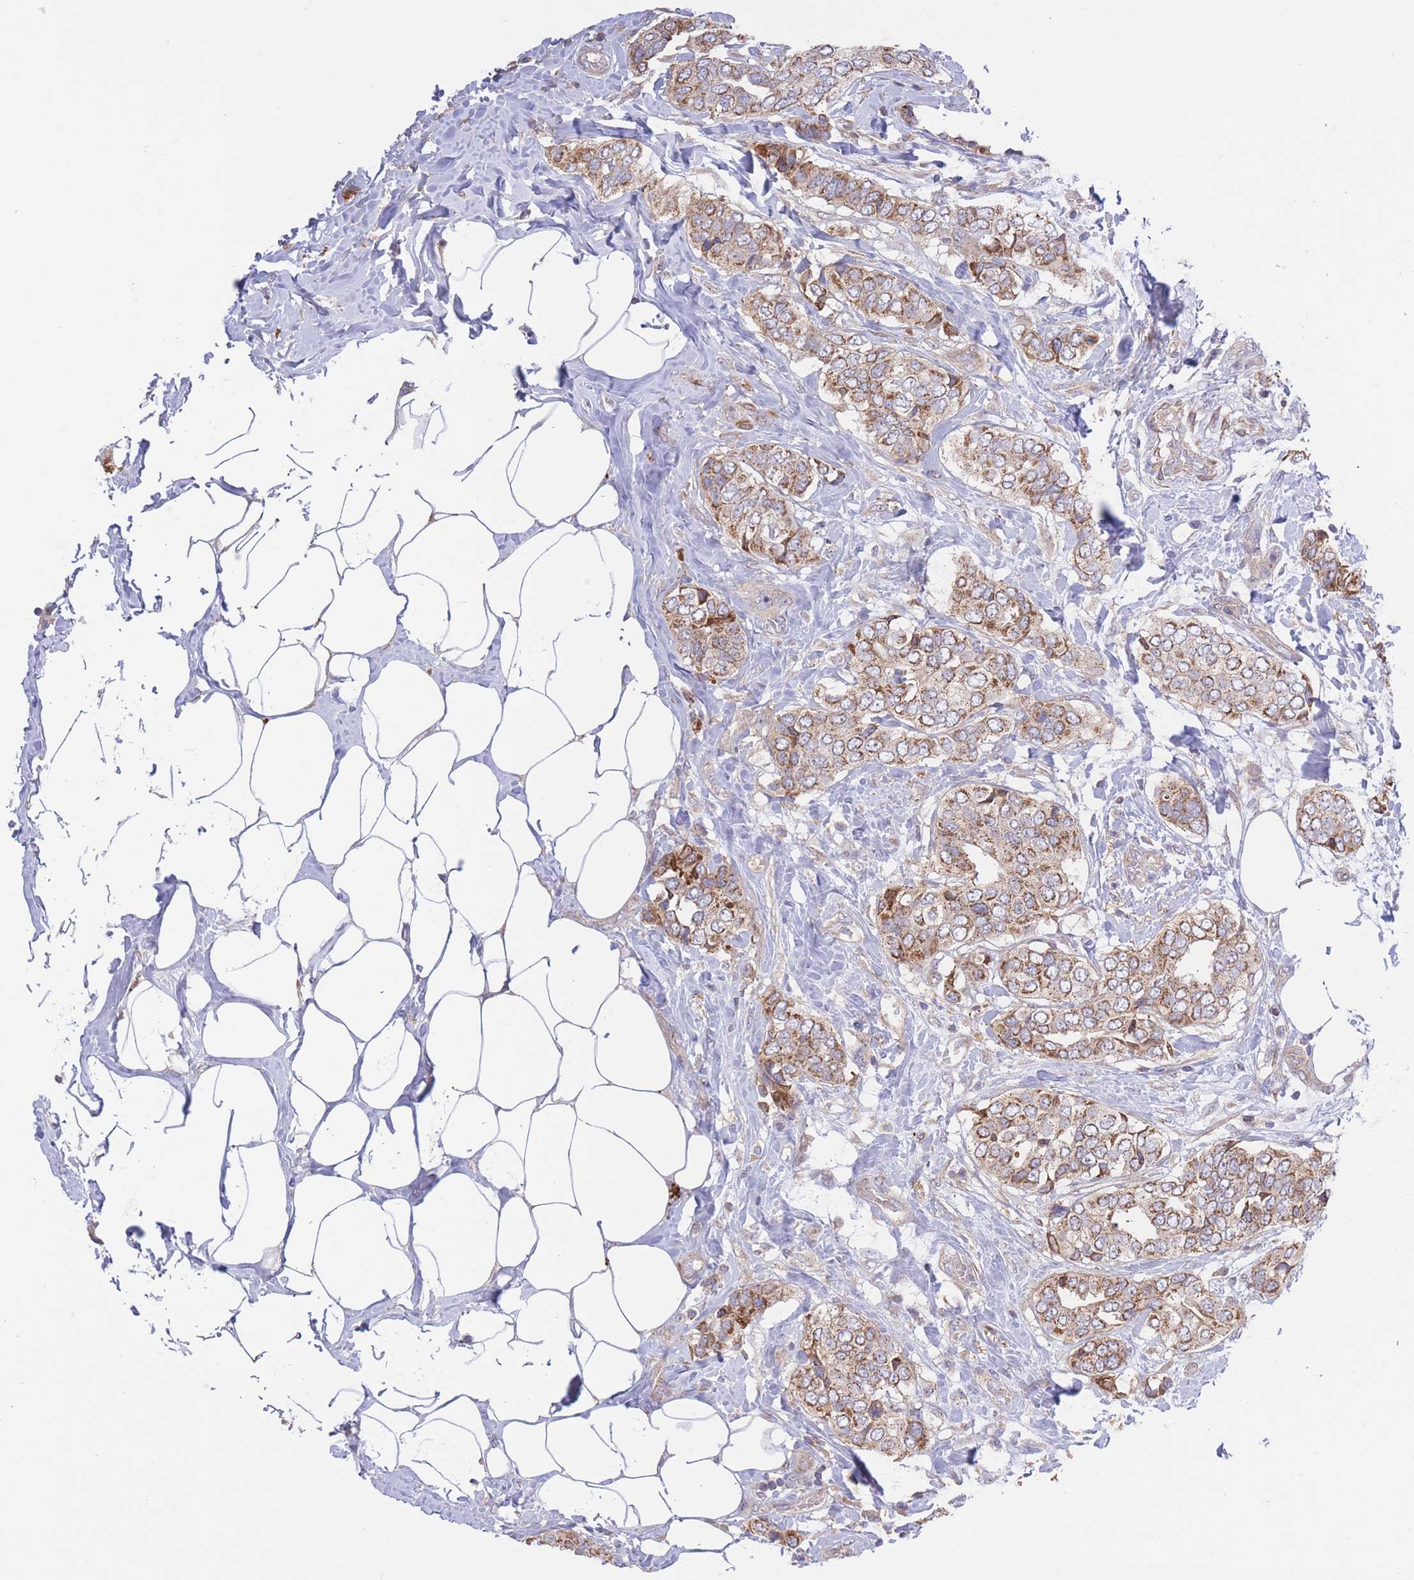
{"staining": {"intensity": "moderate", "quantity": ">75%", "location": "cytoplasmic/membranous"}, "tissue": "breast cancer", "cell_type": "Tumor cells", "image_type": "cancer", "snomed": [{"axis": "morphology", "description": "Lobular carcinoma"}, {"axis": "topography", "description": "Breast"}], "caption": "Breast cancer (lobular carcinoma) stained with DAB (3,3'-diaminobenzidine) IHC displays medium levels of moderate cytoplasmic/membranous positivity in approximately >75% of tumor cells.", "gene": "ATP13A2", "patient": {"sex": "female", "age": 51}}